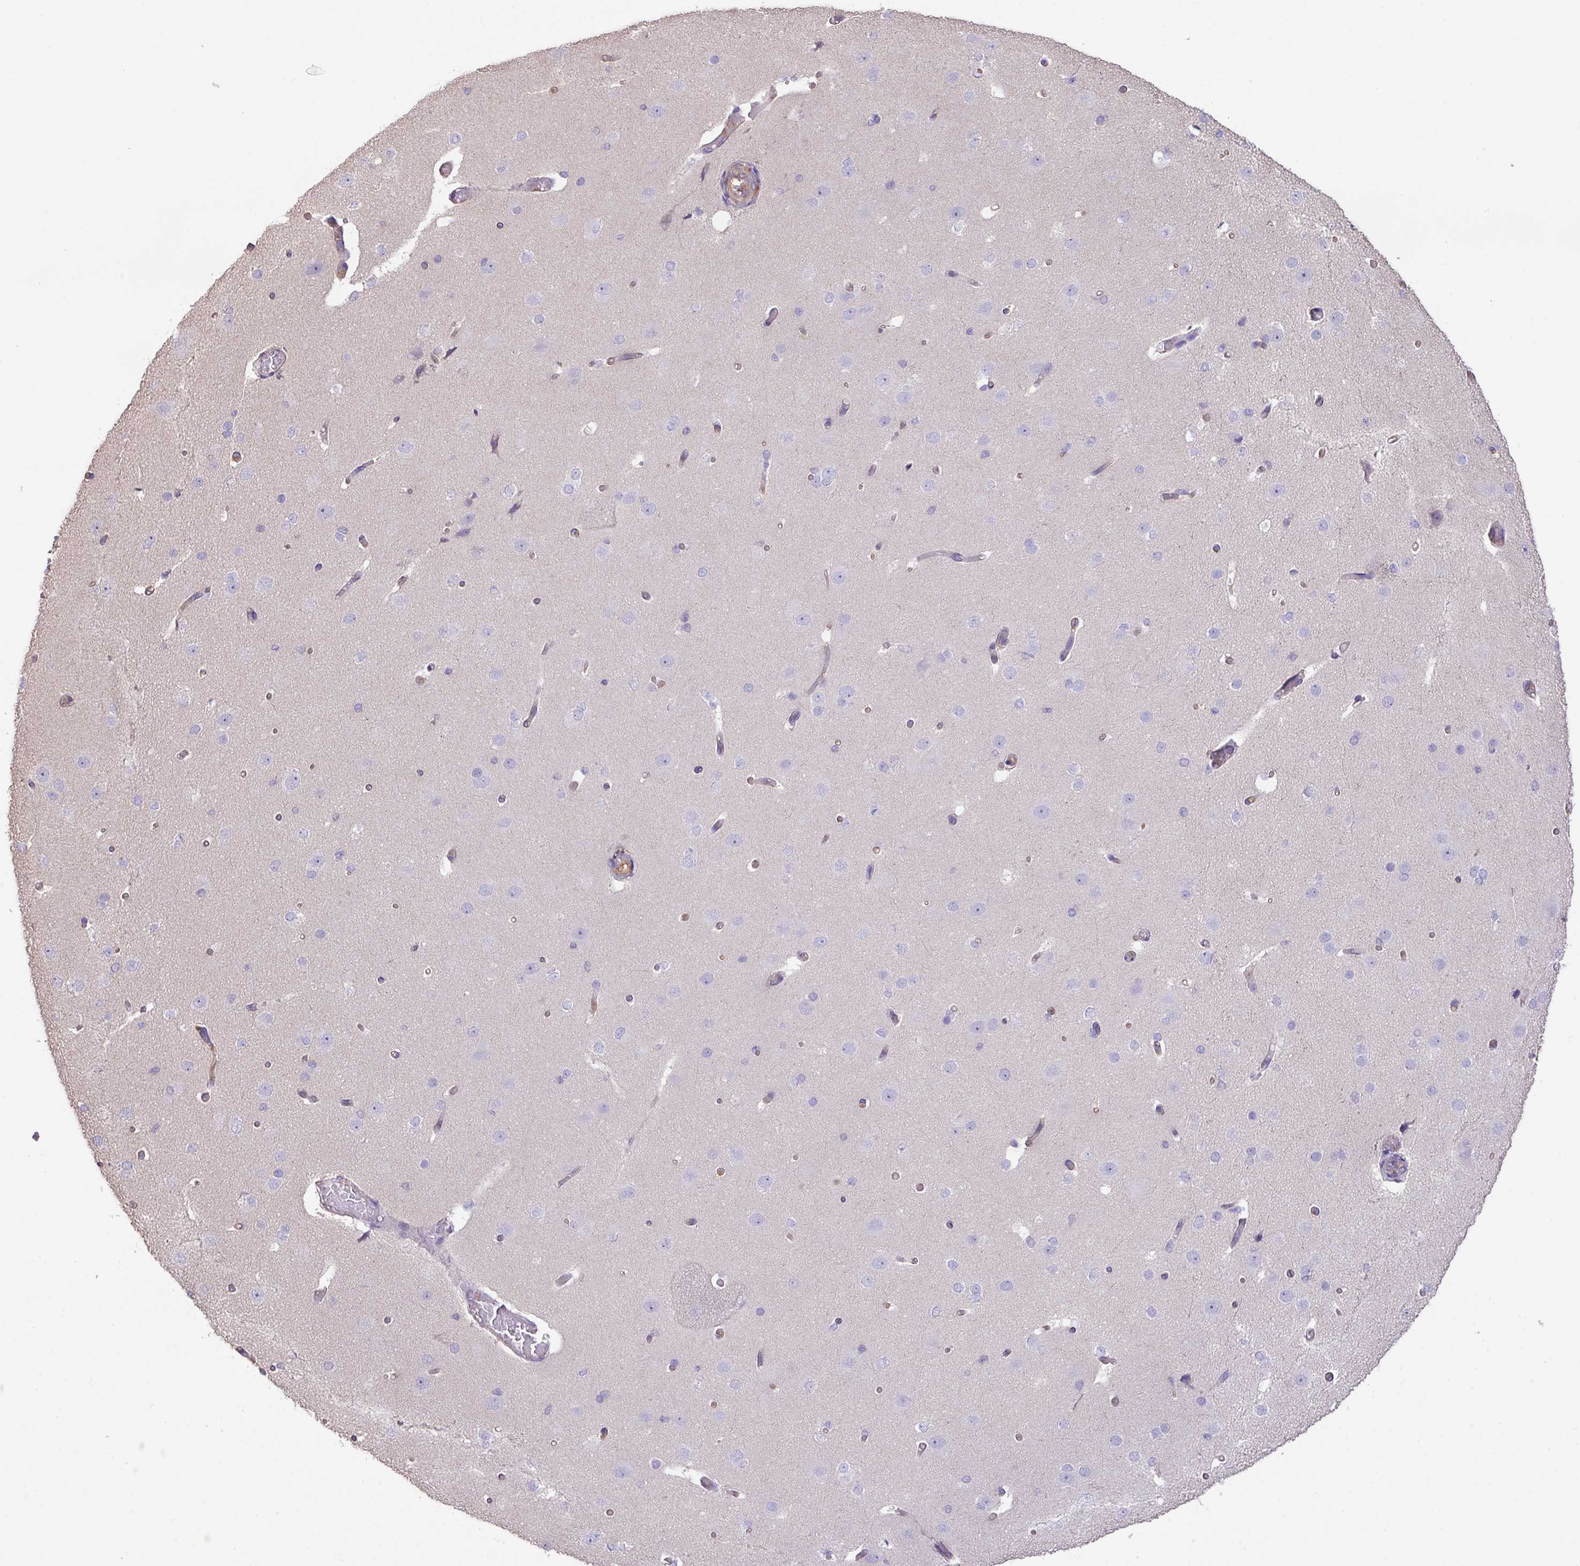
{"staining": {"intensity": "weak", "quantity": ">75%", "location": "cytoplasmic/membranous"}, "tissue": "cerebral cortex", "cell_type": "Endothelial cells", "image_type": "normal", "snomed": [{"axis": "morphology", "description": "Normal tissue, NOS"}, {"axis": "morphology", "description": "Inflammation, NOS"}, {"axis": "topography", "description": "Cerebral cortex"}], "caption": "Brown immunohistochemical staining in normal human cerebral cortex demonstrates weak cytoplasmic/membranous expression in about >75% of endothelial cells.", "gene": "CALML4", "patient": {"sex": "male", "age": 6}}